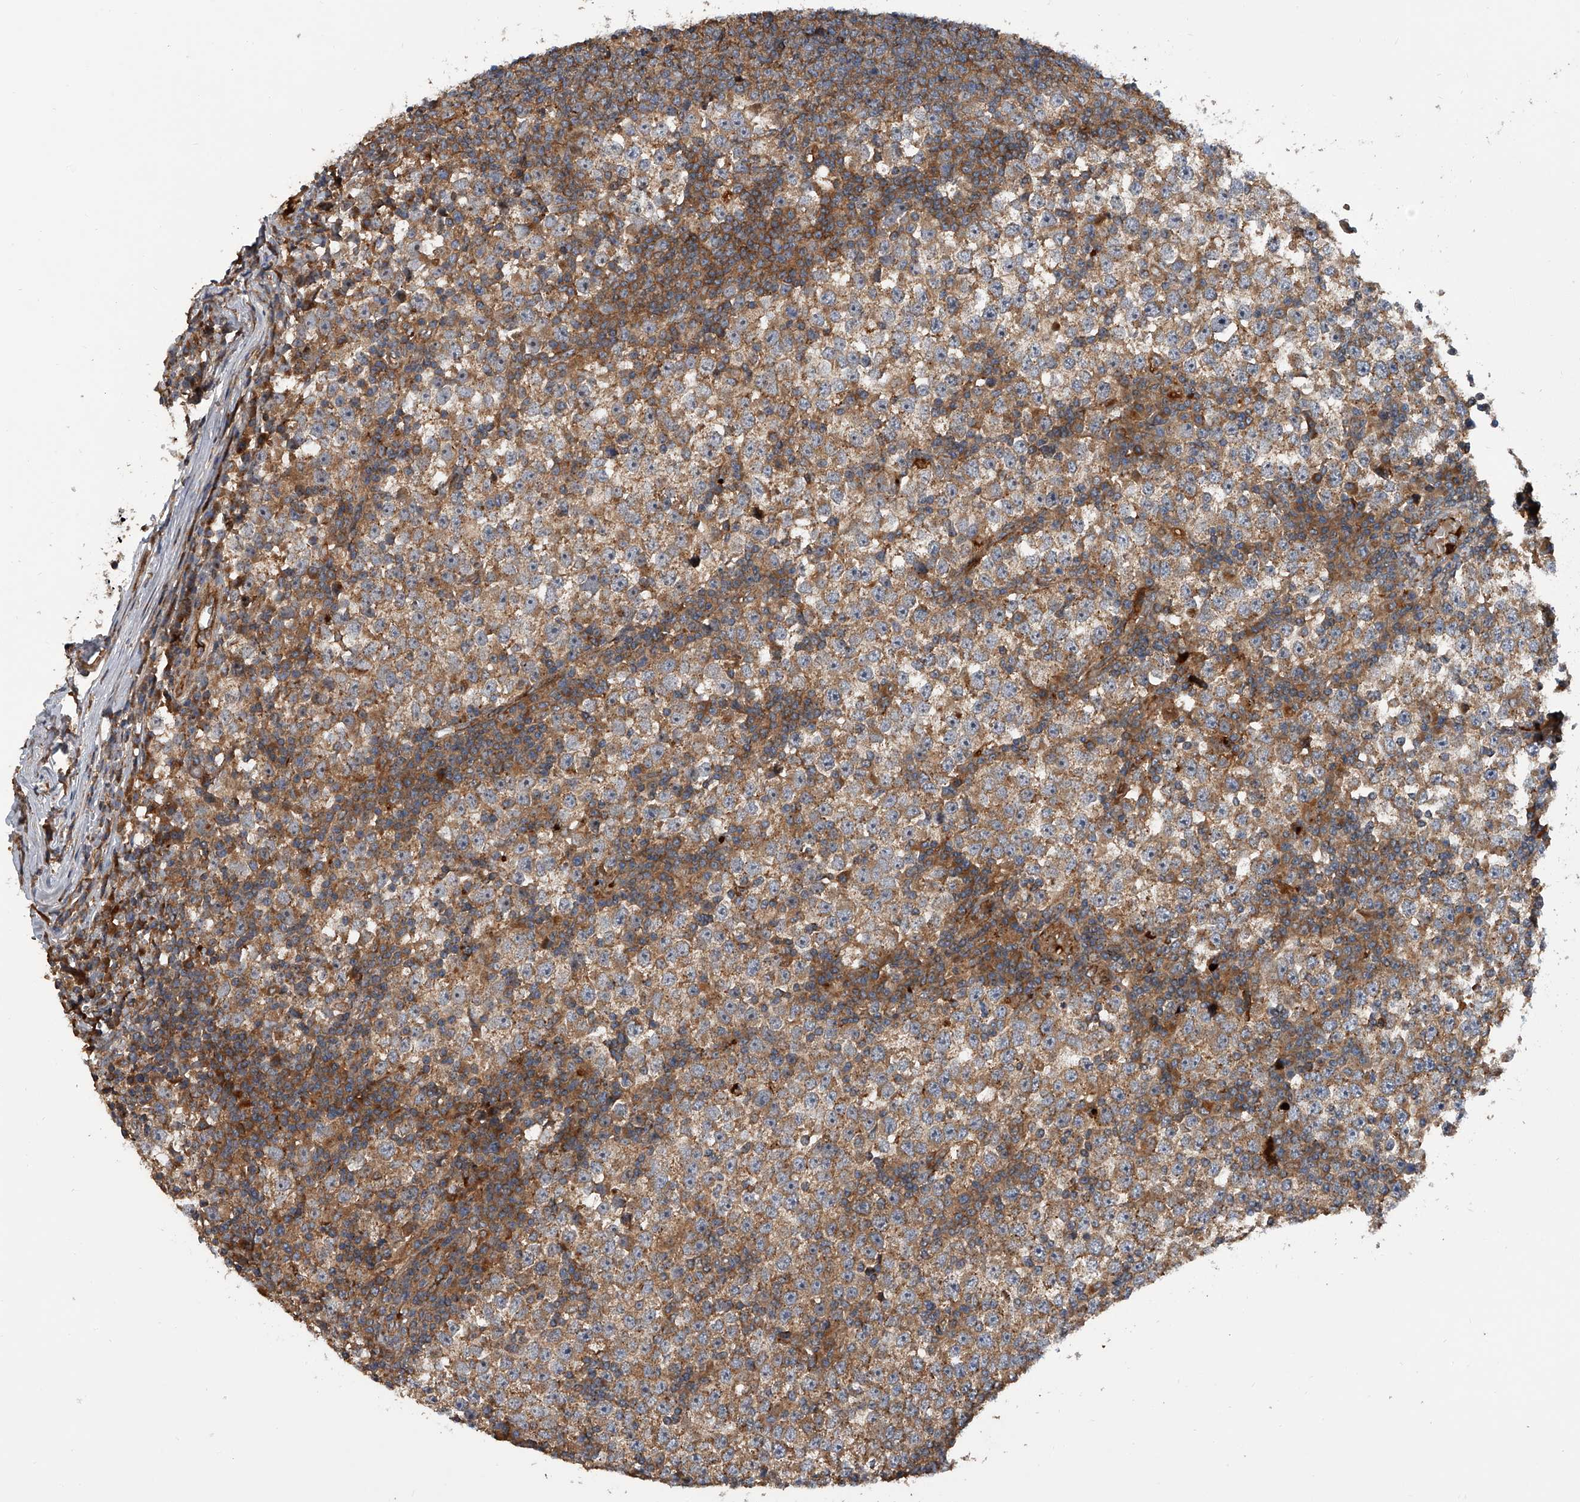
{"staining": {"intensity": "moderate", "quantity": ">75%", "location": "cytoplasmic/membranous"}, "tissue": "testis cancer", "cell_type": "Tumor cells", "image_type": "cancer", "snomed": [{"axis": "morphology", "description": "Seminoma, NOS"}, {"axis": "topography", "description": "Testis"}], "caption": "A micrograph showing moderate cytoplasmic/membranous expression in approximately >75% of tumor cells in testis cancer (seminoma), as visualized by brown immunohistochemical staining.", "gene": "USP47", "patient": {"sex": "male", "age": 65}}